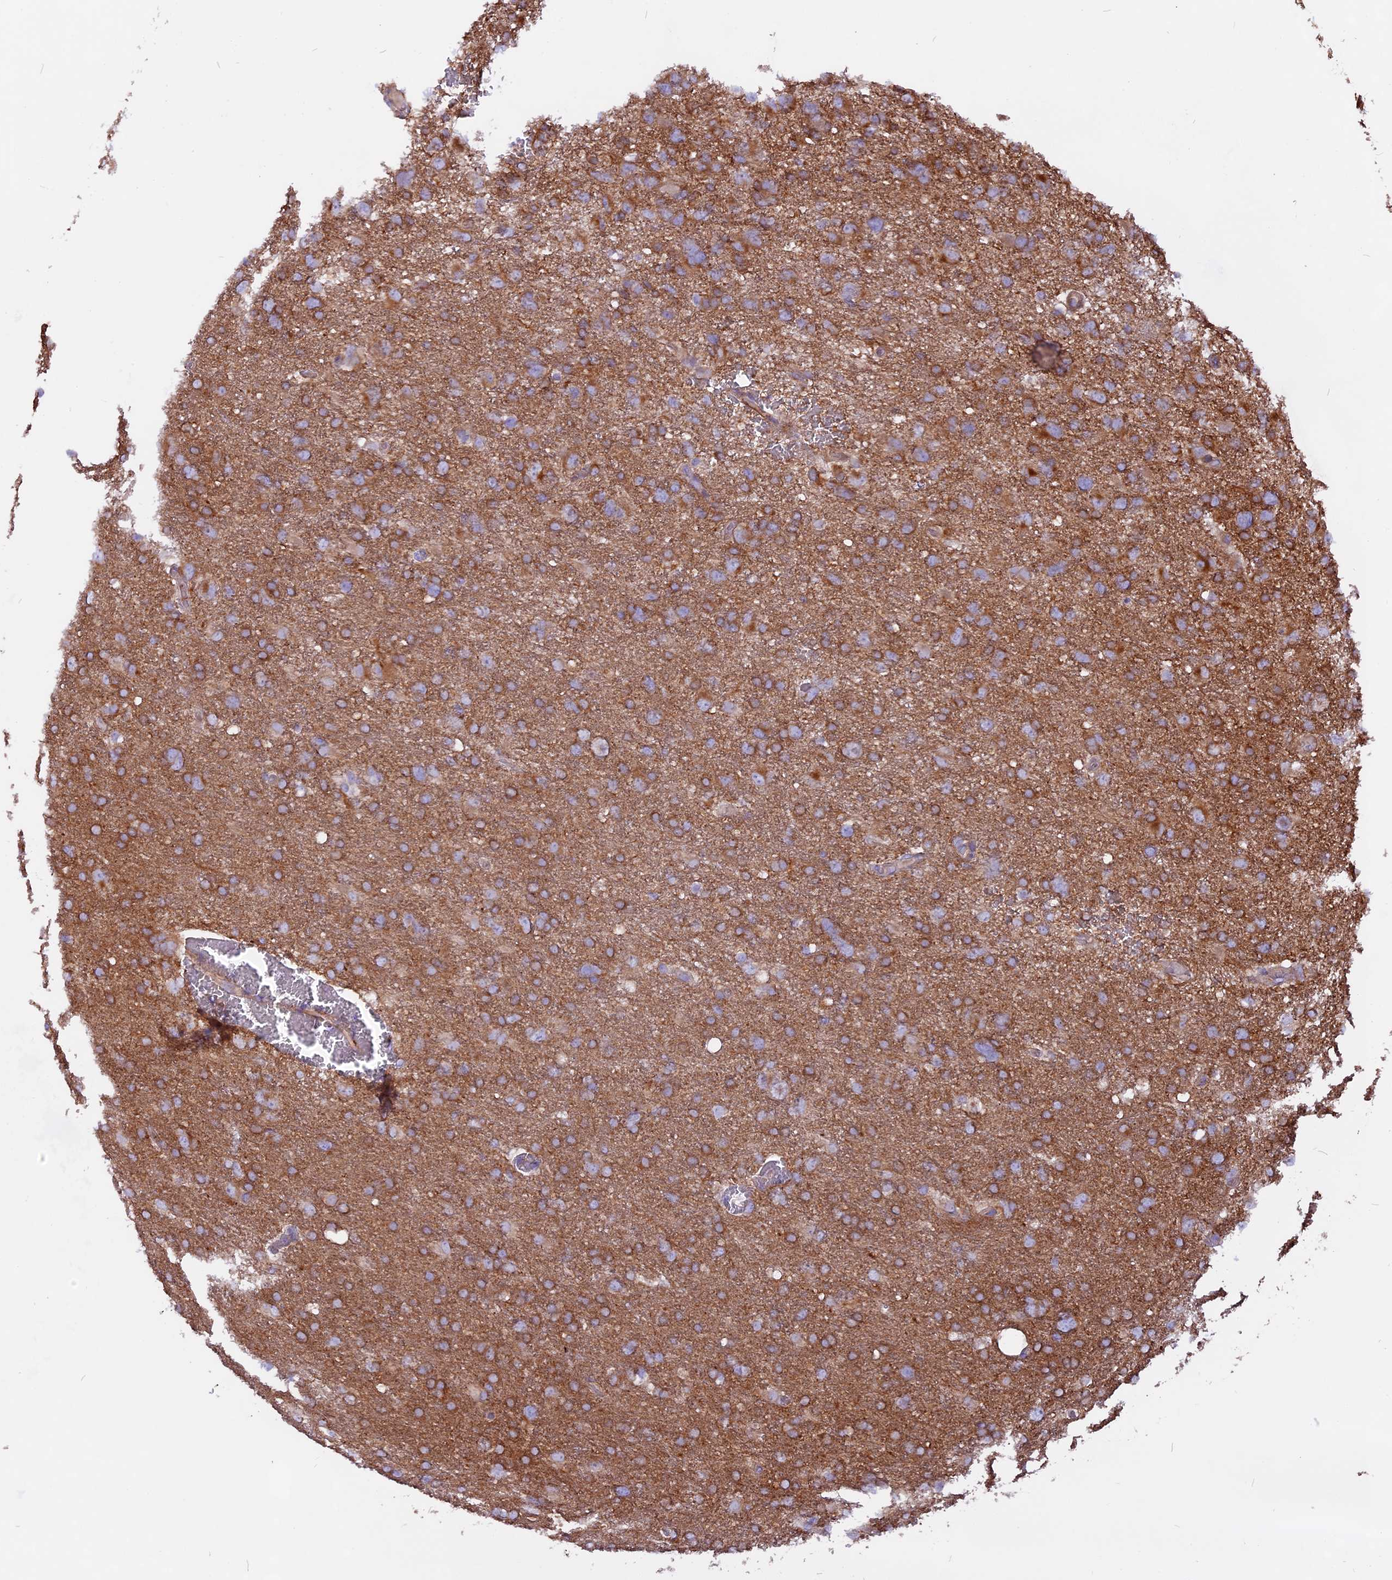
{"staining": {"intensity": "moderate", "quantity": ">75%", "location": "cytoplasmic/membranous"}, "tissue": "glioma", "cell_type": "Tumor cells", "image_type": "cancer", "snomed": [{"axis": "morphology", "description": "Glioma, malignant, High grade"}, {"axis": "topography", "description": "Brain"}], "caption": "Immunohistochemical staining of human malignant high-grade glioma exhibits moderate cytoplasmic/membranous protein expression in about >75% of tumor cells.", "gene": "ANO3", "patient": {"sex": "male", "age": 61}}